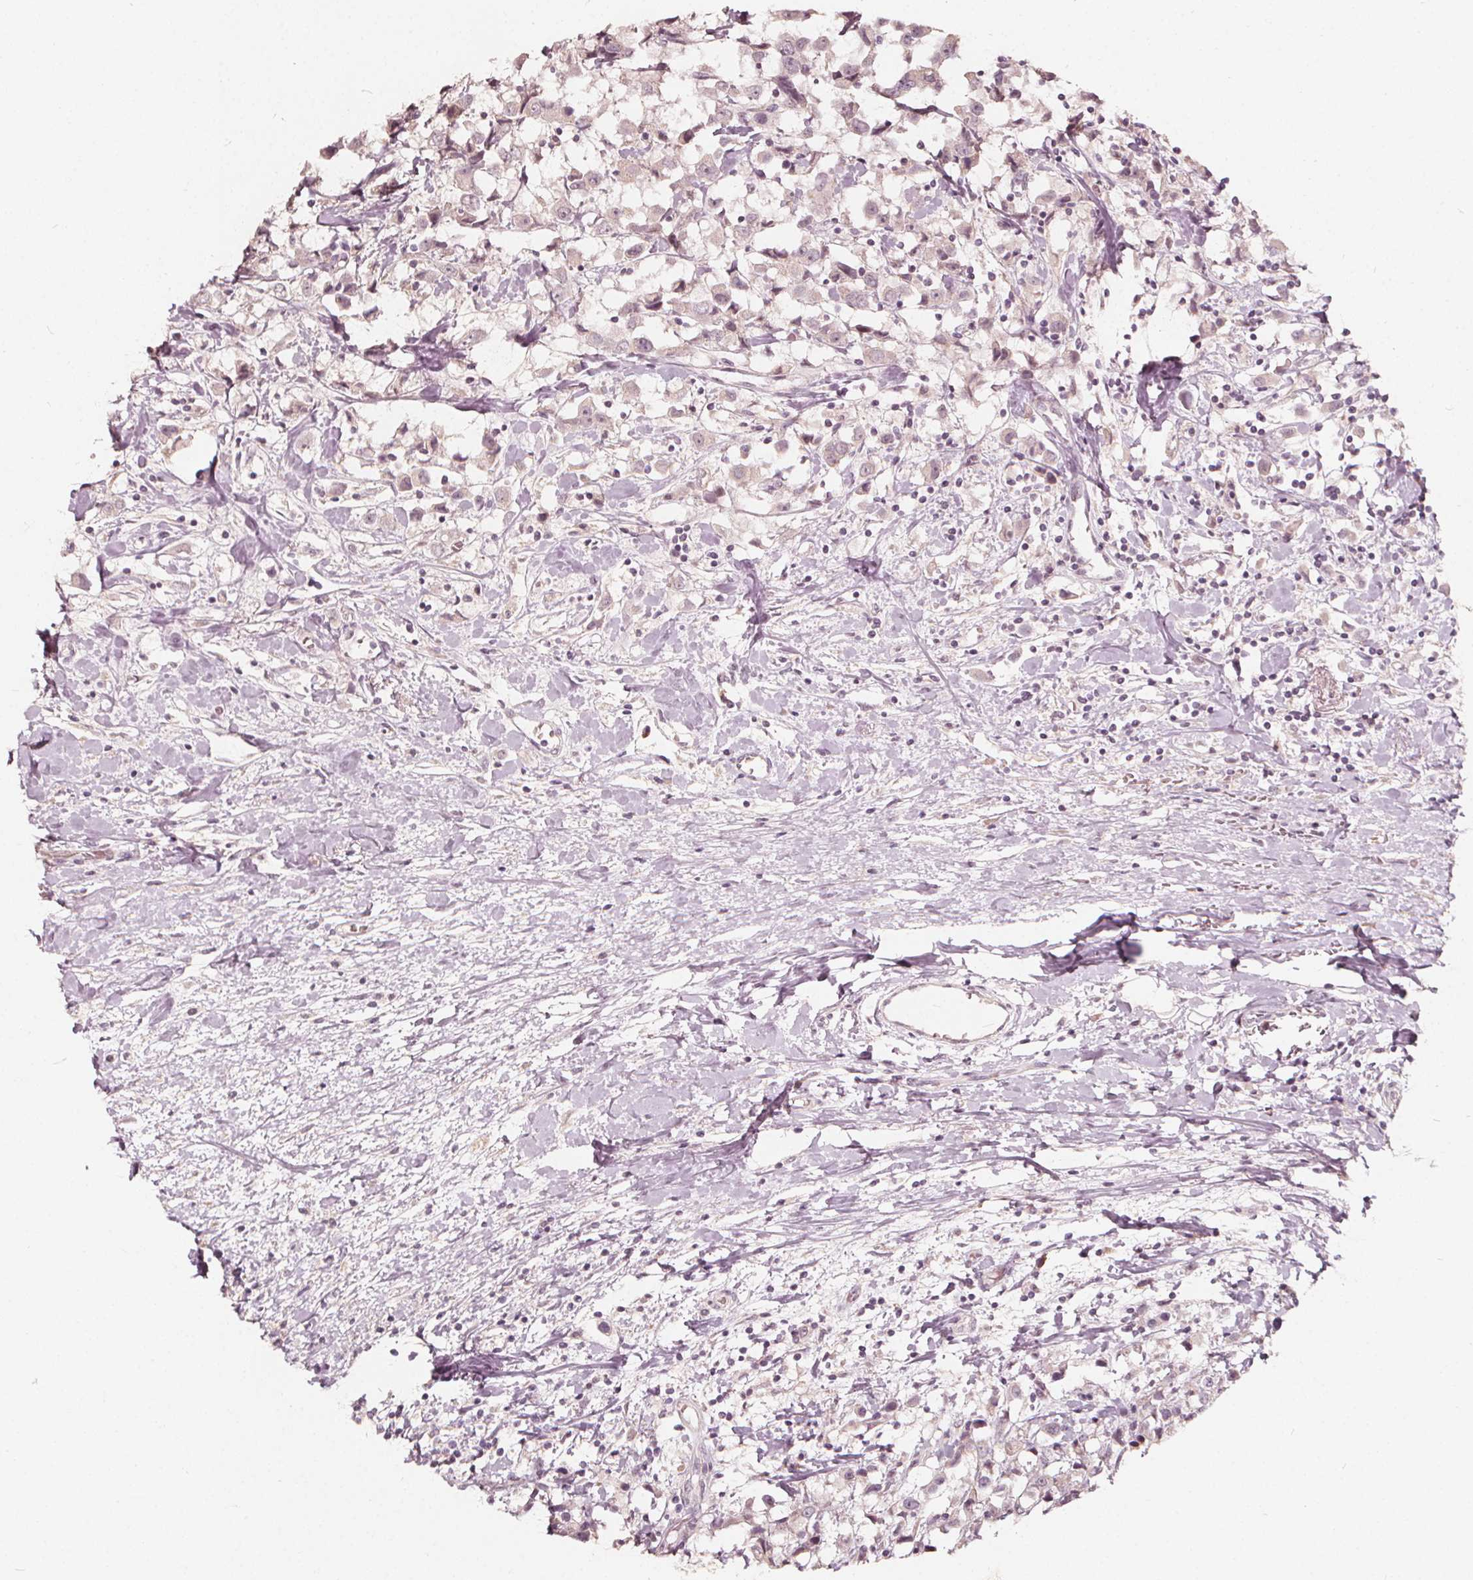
{"staining": {"intensity": "weak", "quantity": "<25%", "location": "cytoplasmic/membranous"}, "tissue": "breast cancer", "cell_type": "Tumor cells", "image_type": "cancer", "snomed": [{"axis": "morphology", "description": "Duct carcinoma"}, {"axis": "topography", "description": "Breast"}], "caption": "Human breast cancer stained for a protein using IHC displays no positivity in tumor cells.", "gene": "NPC1L1", "patient": {"sex": "female", "age": 61}}